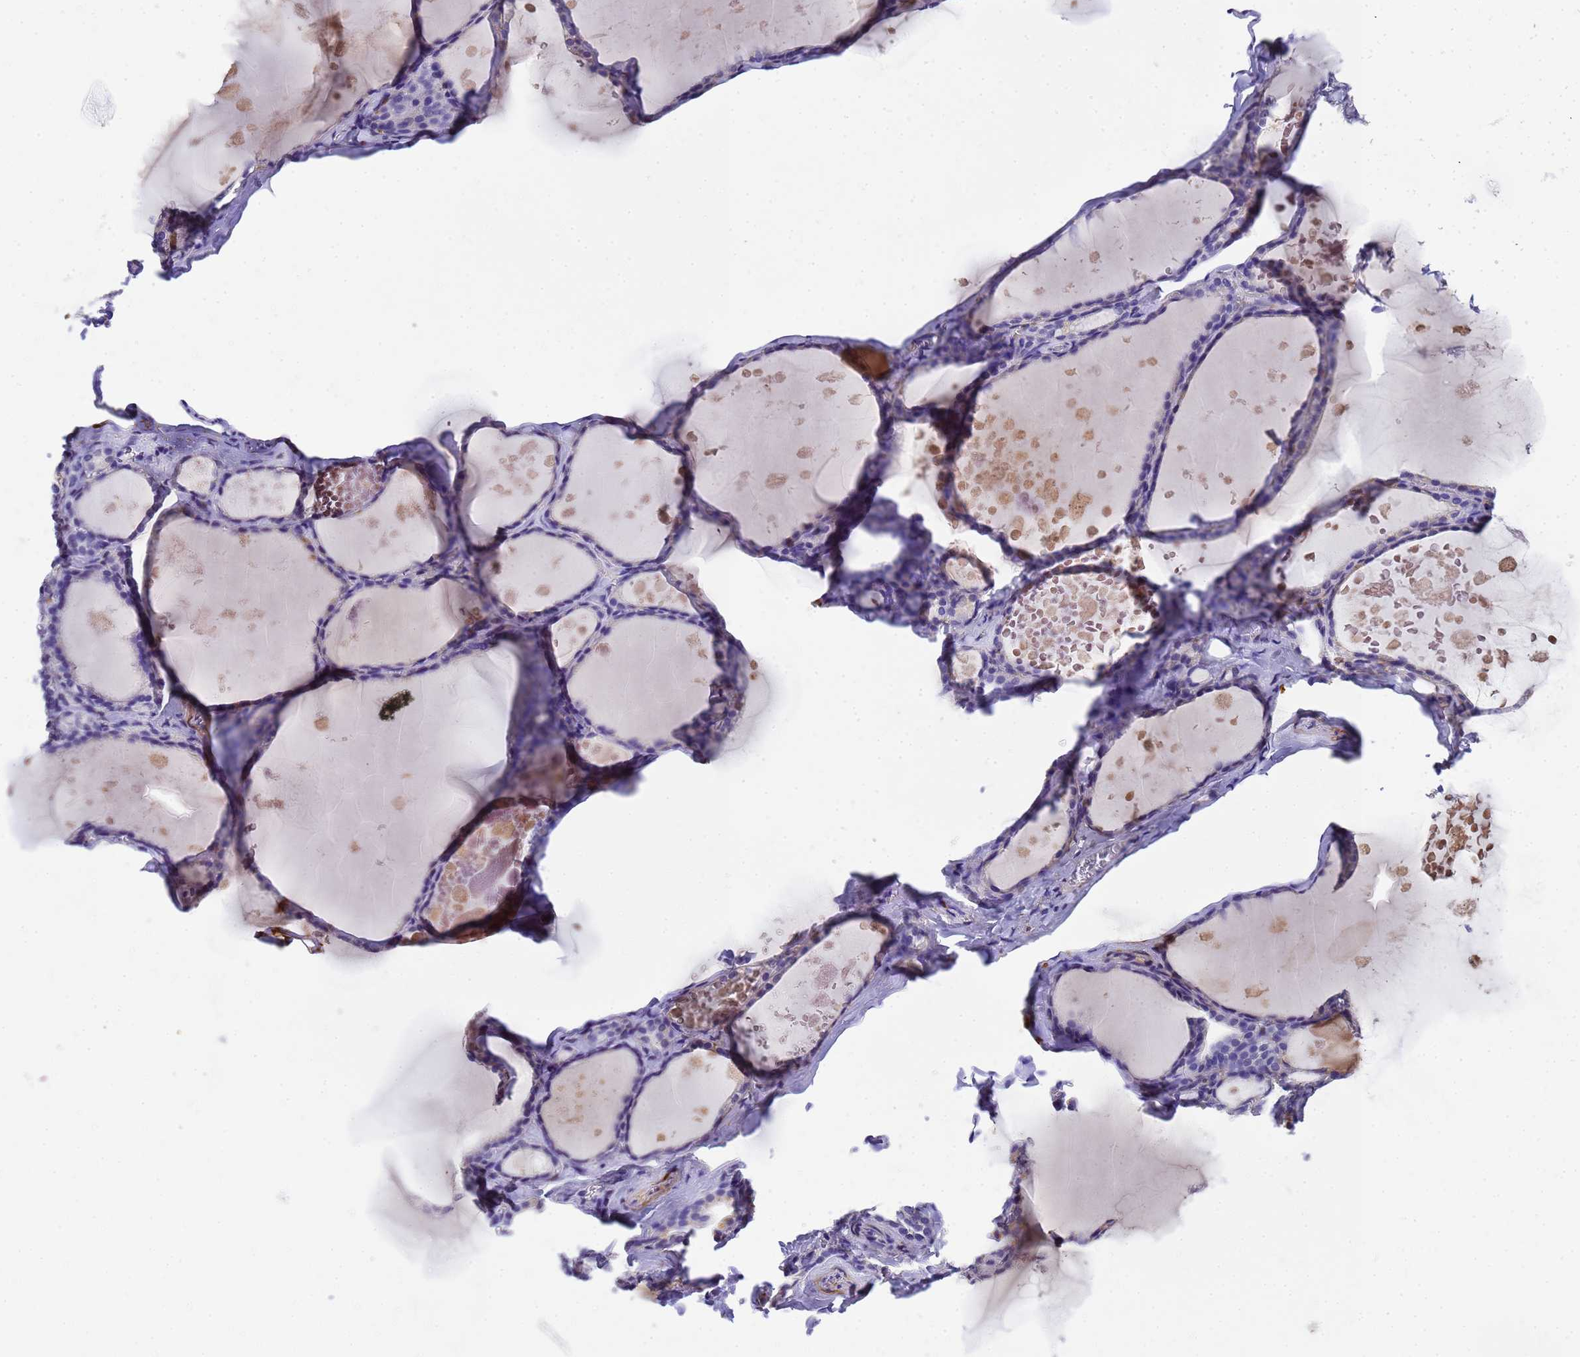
{"staining": {"intensity": "negative", "quantity": "none", "location": "none"}, "tissue": "thyroid gland", "cell_type": "Glandular cells", "image_type": "normal", "snomed": [{"axis": "morphology", "description": "Normal tissue, NOS"}, {"axis": "topography", "description": "Thyroid gland"}], "caption": "DAB immunohistochemical staining of benign thyroid gland demonstrates no significant expression in glandular cells.", "gene": "HSPB6", "patient": {"sex": "male", "age": 56}}